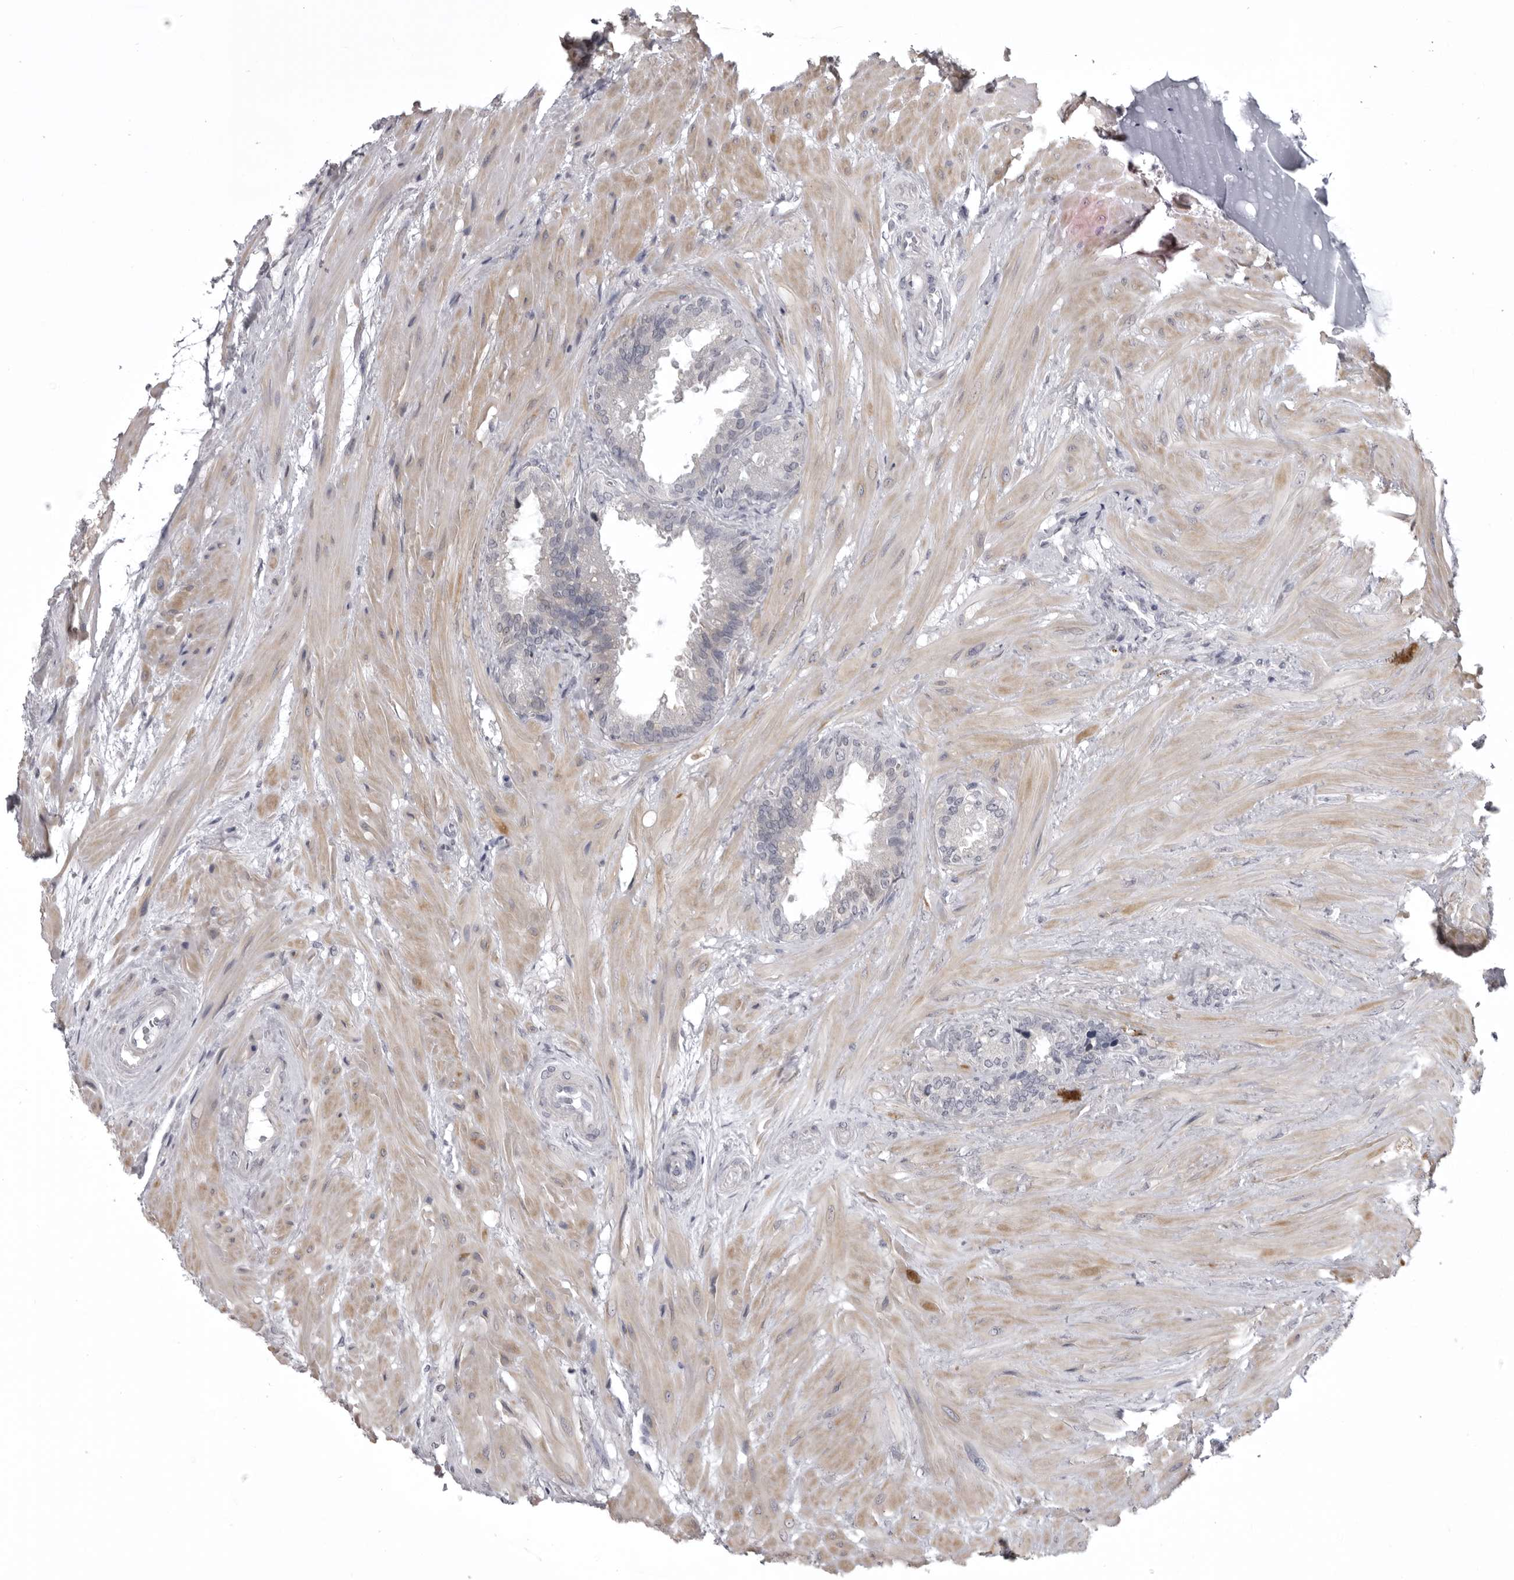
{"staining": {"intensity": "negative", "quantity": "none", "location": "none"}, "tissue": "seminal vesicle", "cell_type": "Glandular cells", "image_type": "normal", "snomed": [{"axis": "morphology", "description": "Normal tissue, NOS"}, {"axis": "topography", "description": "Seminal veicle"}], "caption": "Micrograph shows no significant protein staining in glandular cells of unremarkable seminal vesicle. The staining is performed using DAB brown chromogen with nuclei counter-stained in using hematoxylin.", "gene": "NCEH1", "patient": {"sex": "male", "age": 46}}